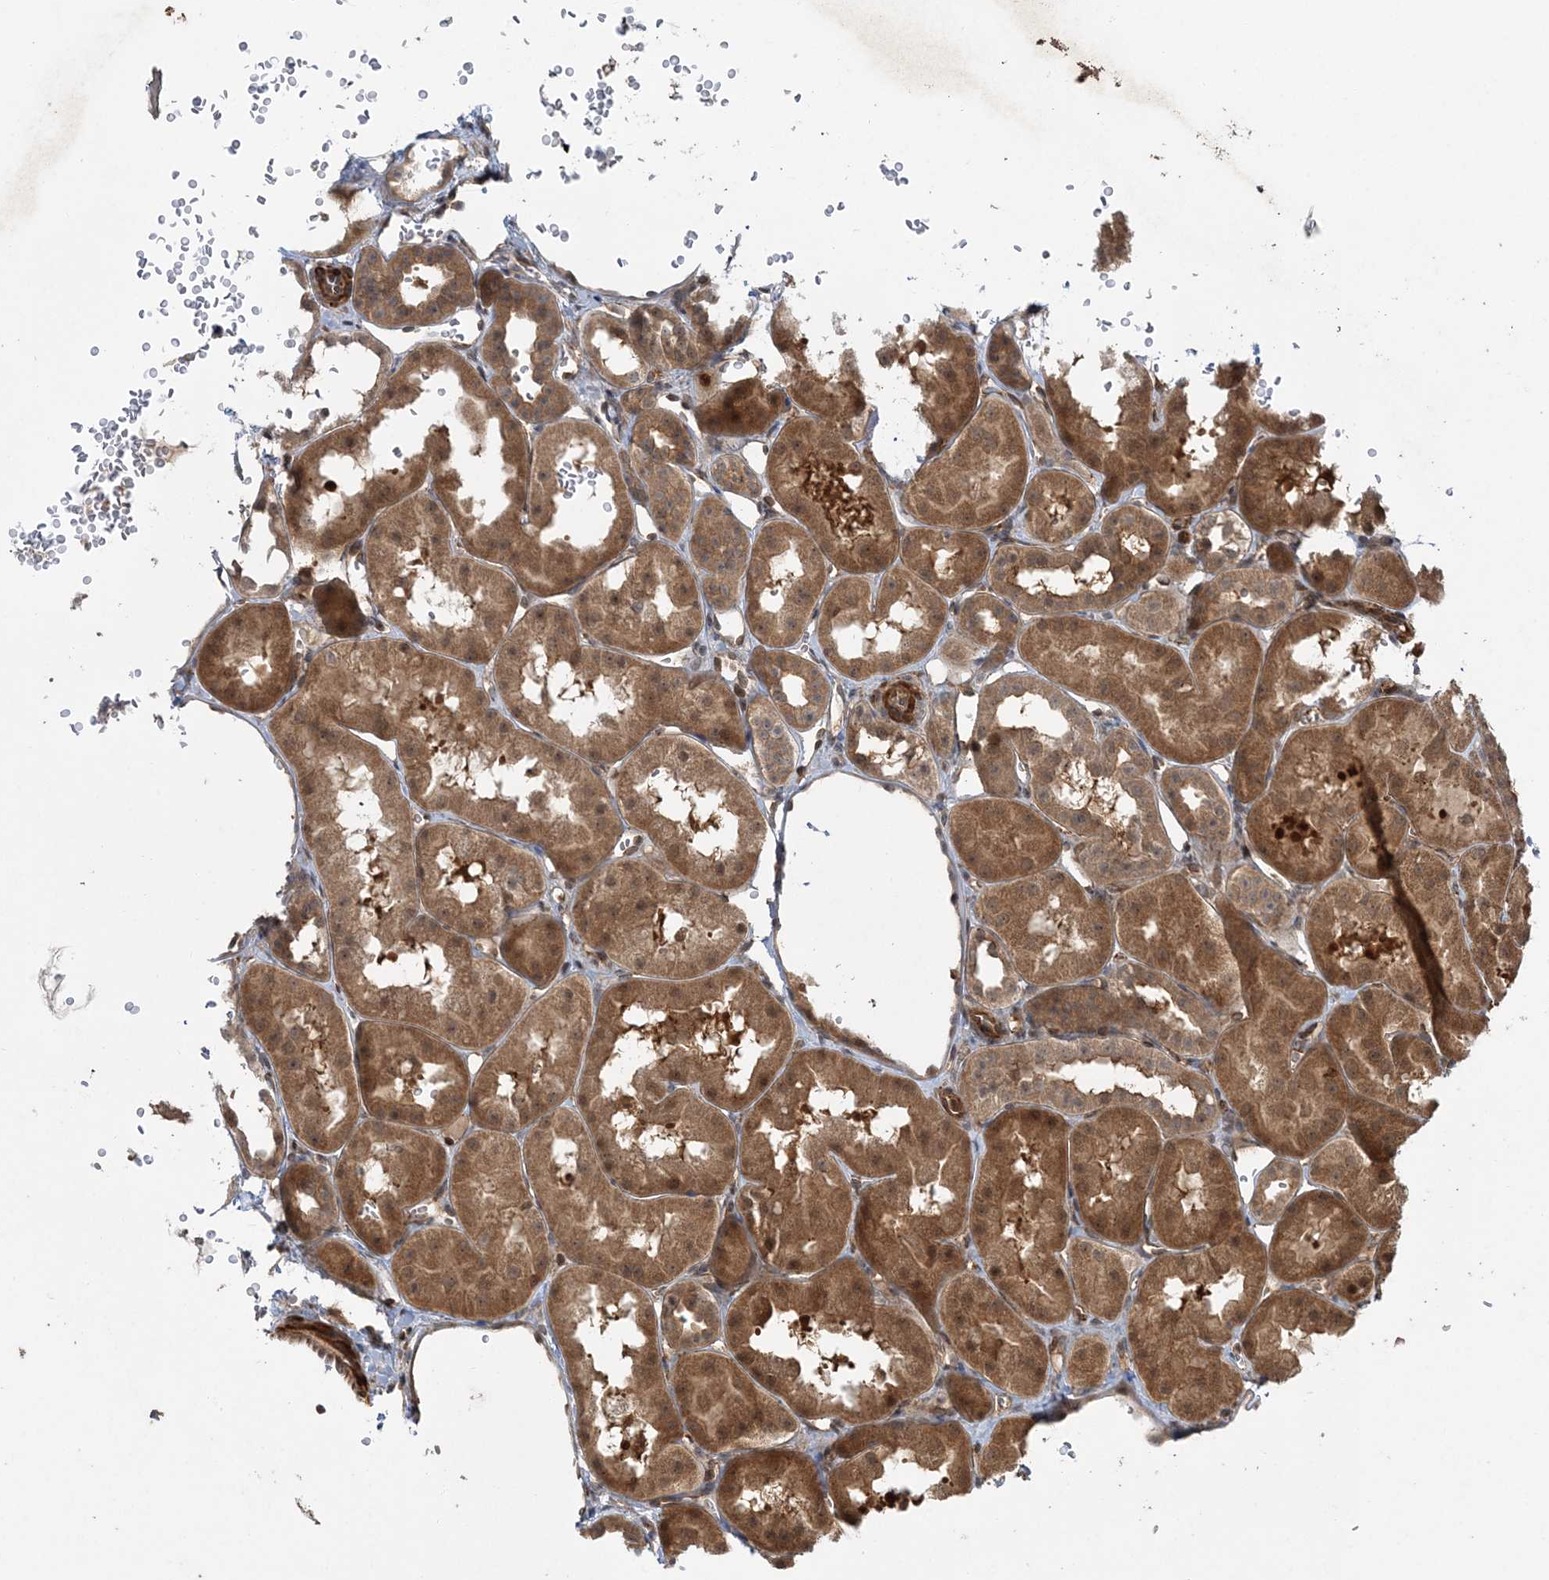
{"staining": {"intensity": "moderate", "quantity": ">75%", "location": "cytoplasmic/membranous"}, "tissue": "kidney", "cell_type": "Cells in glomeruli", "image_type": "normal", "snomed": [{"axis": "morphology", "description": "Normal tissue, NOS"}, {"axis": "topography", "description": "Kidney"}, {"axis": "topography", "description": "Urinary bladder"}], "caption": "Kidney stained with DAB immunohistochemistry (IHC) shows medium levels of moderate cytoplasmic/membranous positivity in approximately >75% of cells in glomeruli. (IHC, brightfield microscopy, high magnification).", "gene": "UBTD2", "patient": {"sex": "male", "age": 16}}